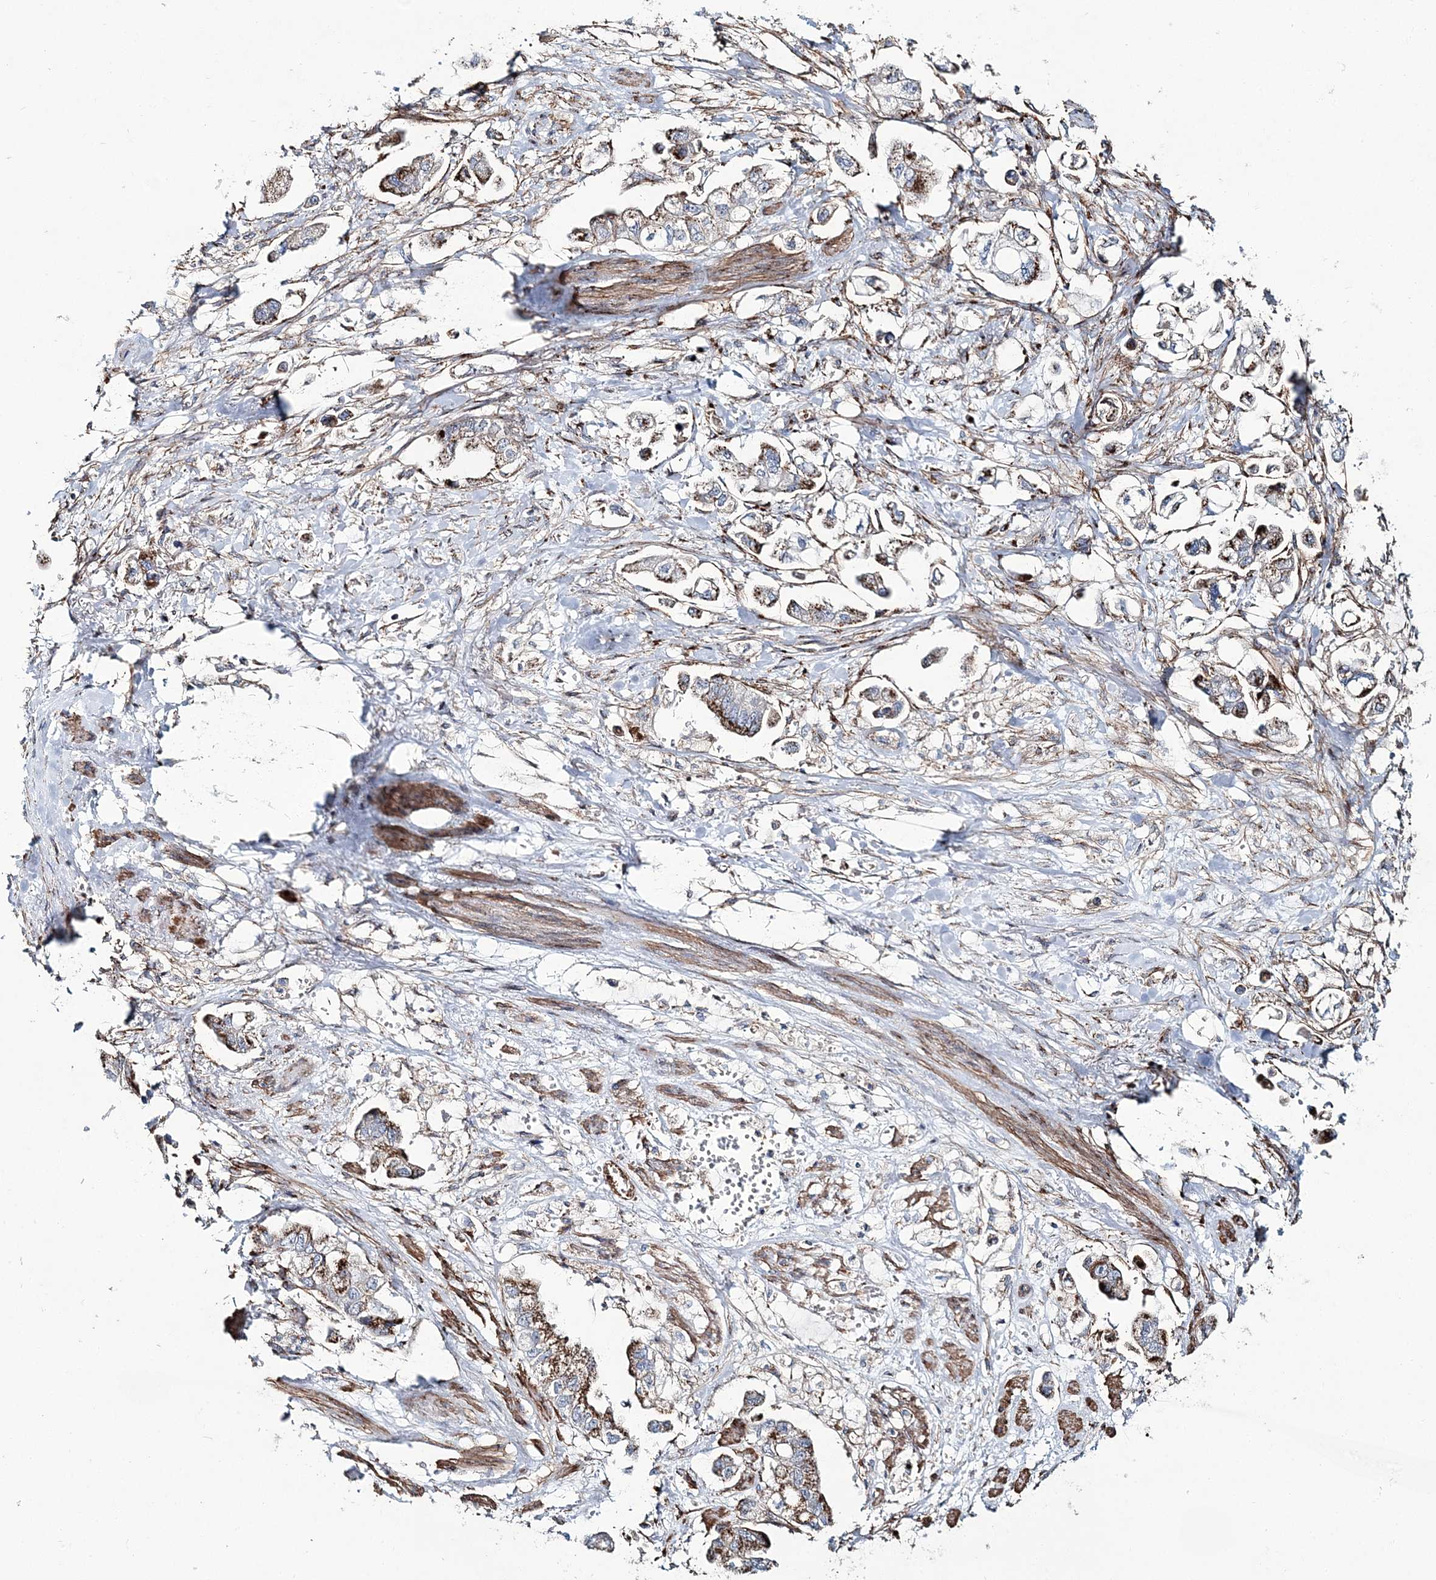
{"staining": {"intensity": "strong", "quantity": ">75%", "location": "cytoplasmic/membranous"}, "tissue": "stomach cancer", "cell_type": "Tumor cells", "image_type": "cancer", "snomed": [{"axis": "morphology", "description": "Adenocarcinoma, NOS"}, {"axis": "topography", "description": "Stomach"}], "caption": "This is an image of immunohistochemistry staining of stomach cancer, which shows strong positivity in the cytoplasmic/membranous of tumor cells.", "gene": "MAN1A2", "patient": {"sex": "male", "age": 62}}